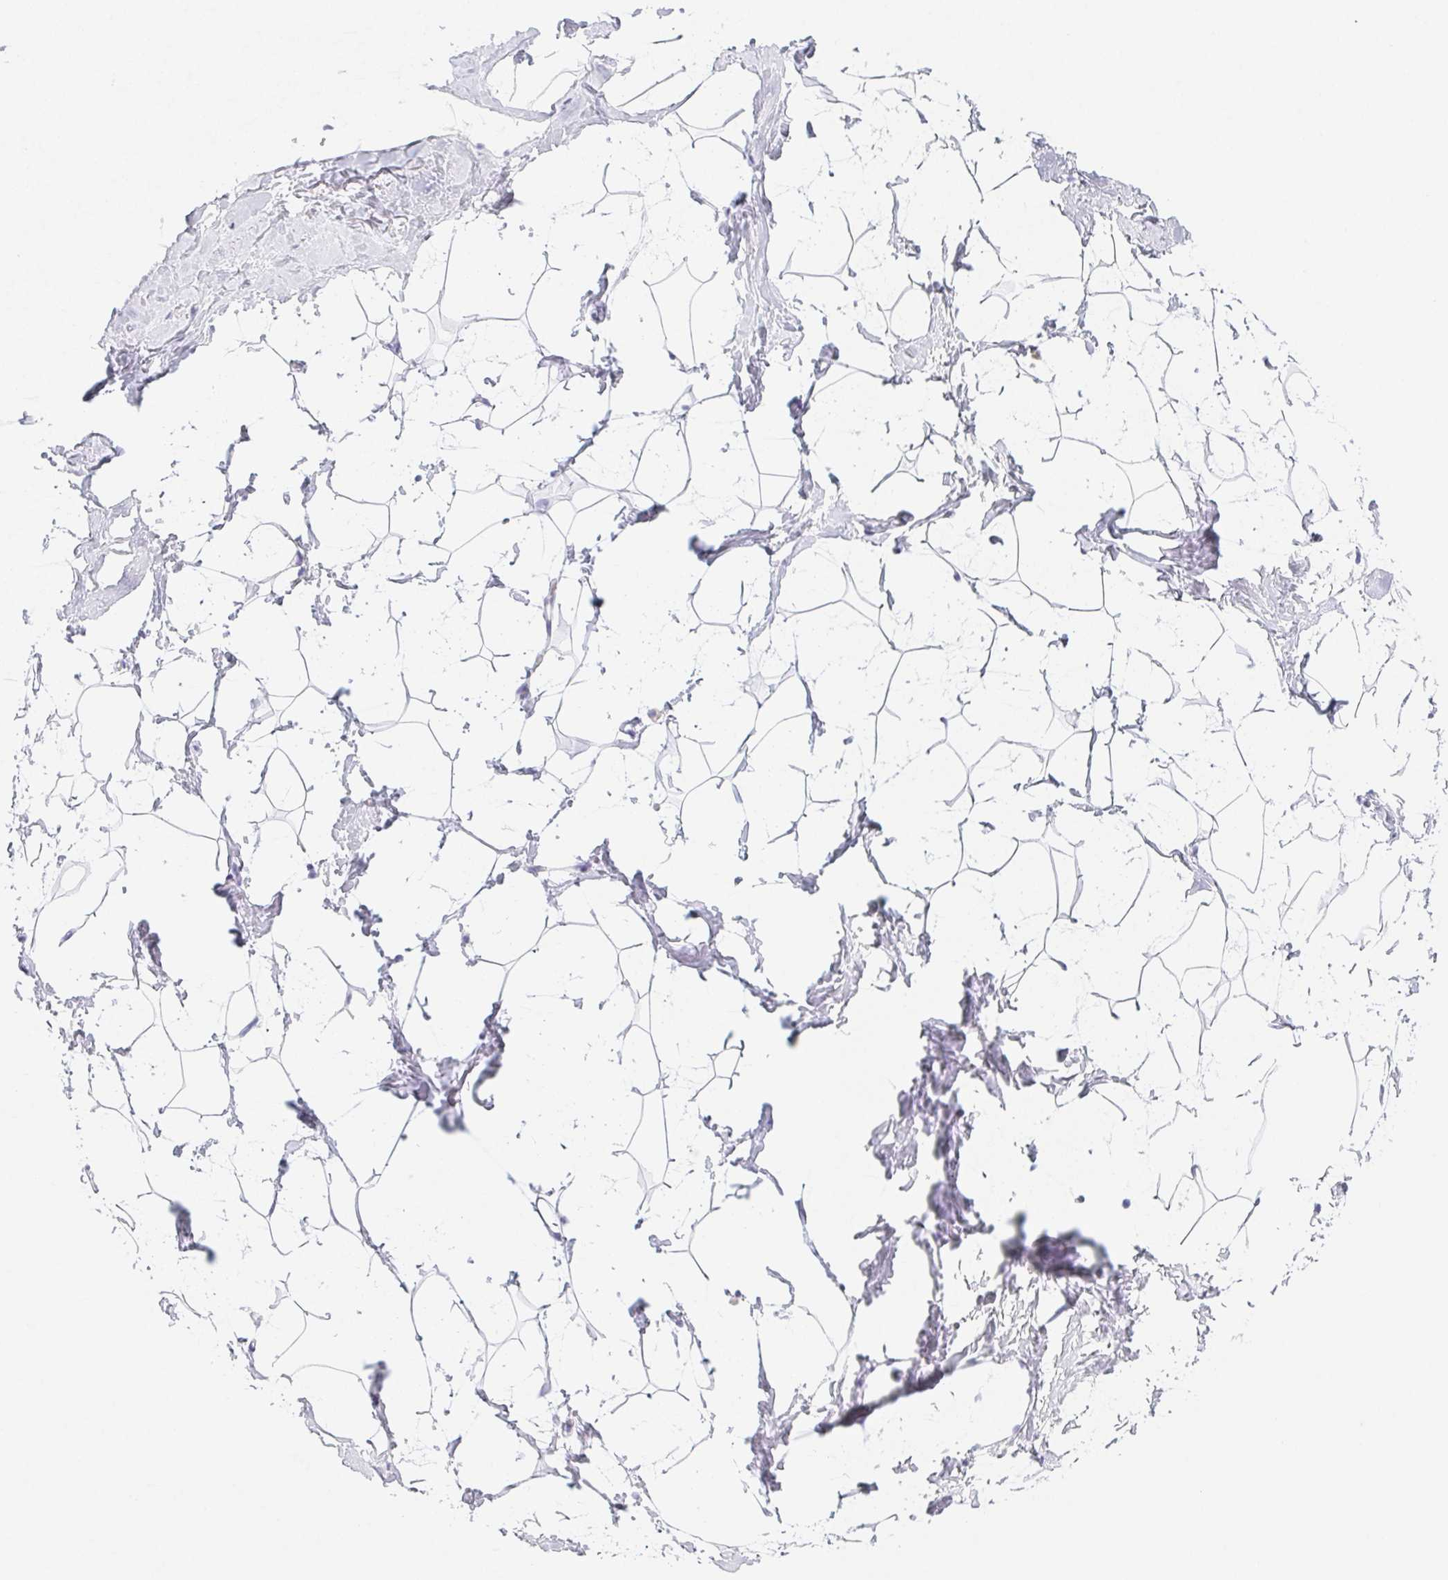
{"staining": {"intensity": "negative", "quantity": "none", "location": "none"}, "tissue": "breast", "cell_type": "Adipocytes", "image_type": "normal", "snomed": [{"axis": "morphology", "description": "Normal tissue, NOS"}, {"axis": "topography", "description": "Breast"}], "caption": "Breast was stained to show a protein in brown. There is no significant positivity in adipocytes. (Brightfield microscopy of DAB immunohistochemistry (IHC) at high magnification).", "gene": "ZBBX", "patient": {"sex": "female", "age": 32}}